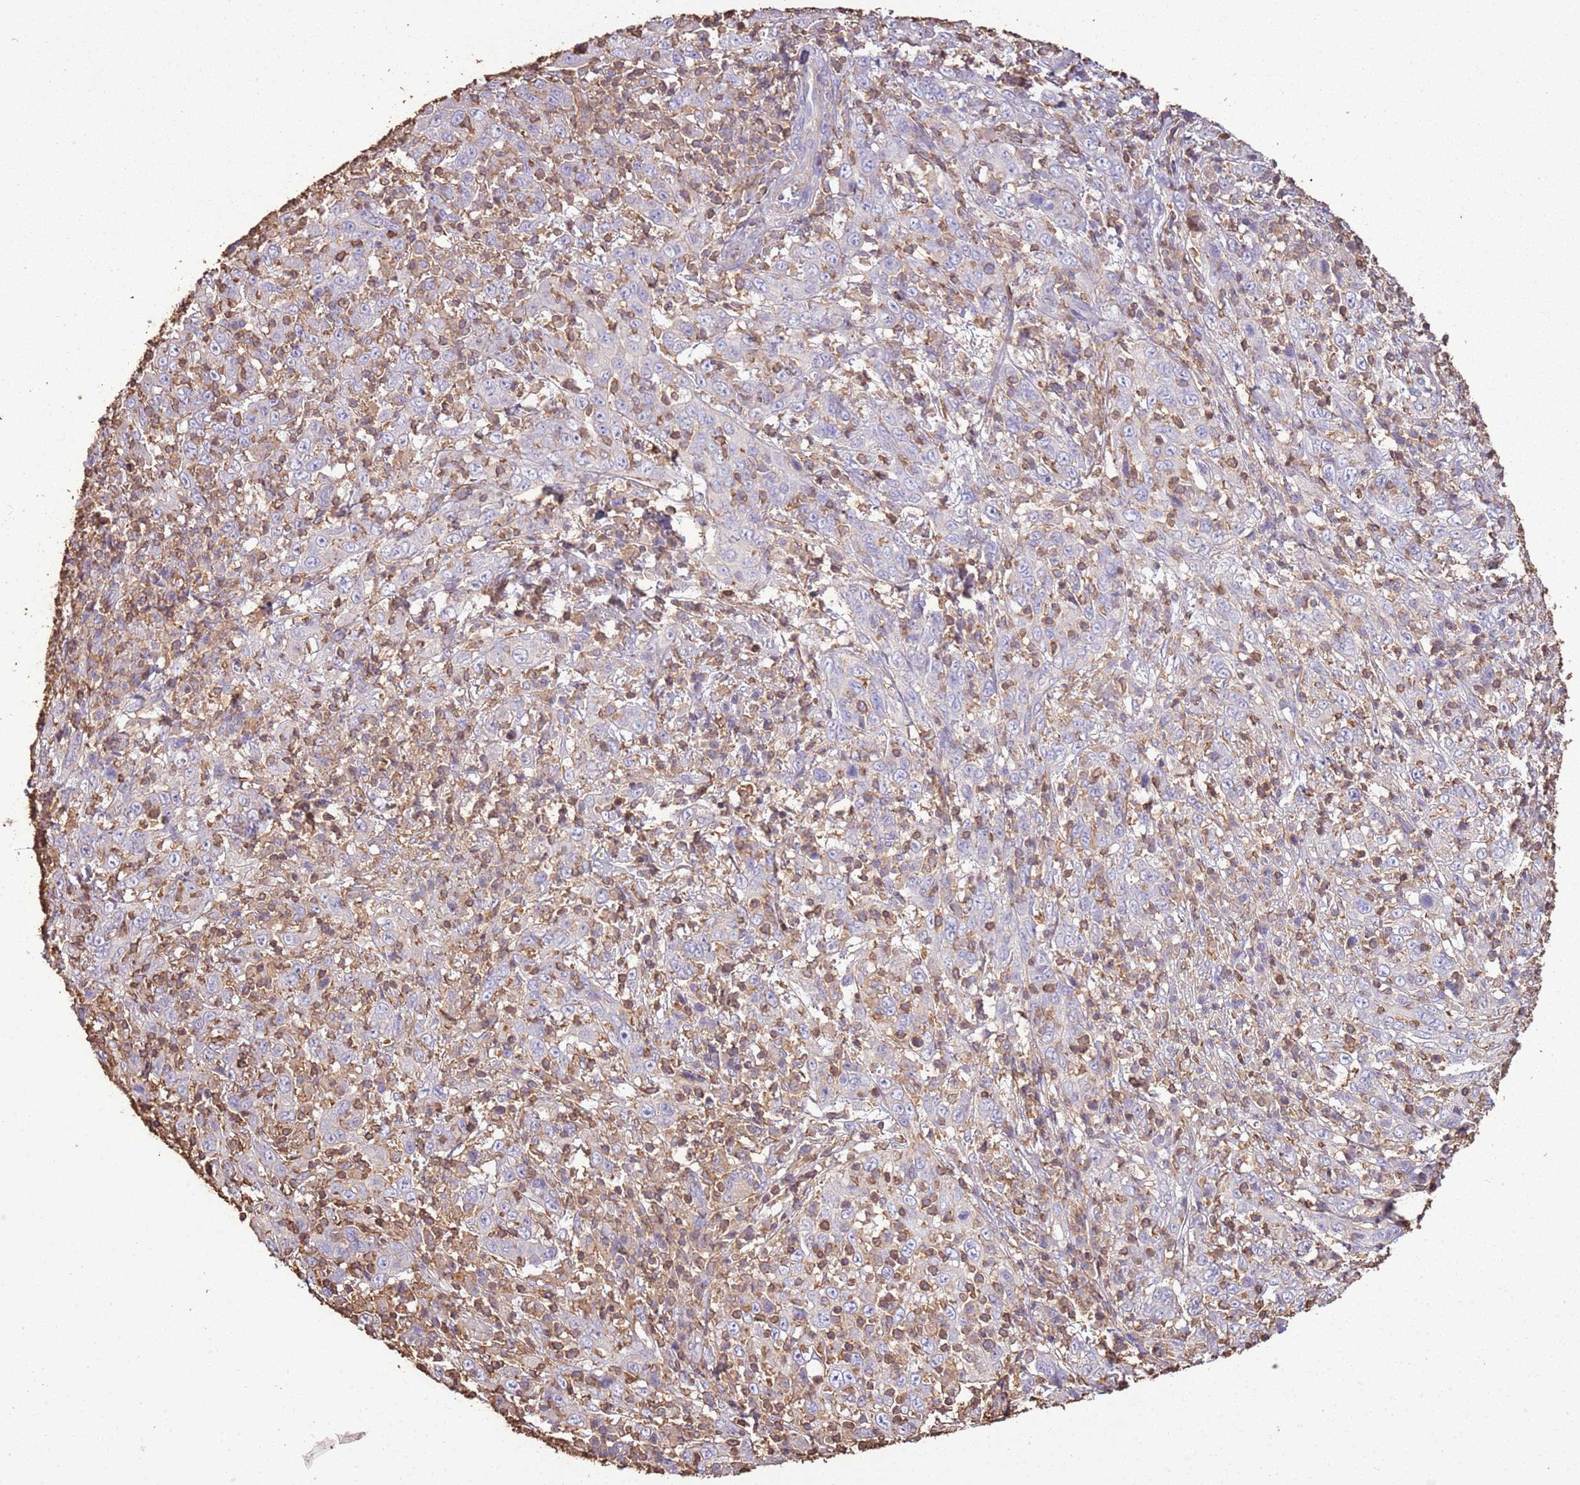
{"staining": {"intensity": "negative", "quantity": "none", "location": "none"}, "tissue": "cervical cancer", "cell_type": "Tumor cells", "image_type": "cancer", "snomed": [{"axis": "morphology", "description": "Squamous cell carcinoma, NOS"}, {"axis": "topography", "description": "Cervix"}], "caption": "High magnification brightfield microscopy of squamous cell carcinoma (cervical) stained with DAB (3,3'-diaminobenzidine) (brown) and counterstained with hematoxylin (blue): tumor cells show no significant staining. Nuclei are stained in blue.", "gene": "ARL10", "patient": {"sex": "female", "age": 46}}